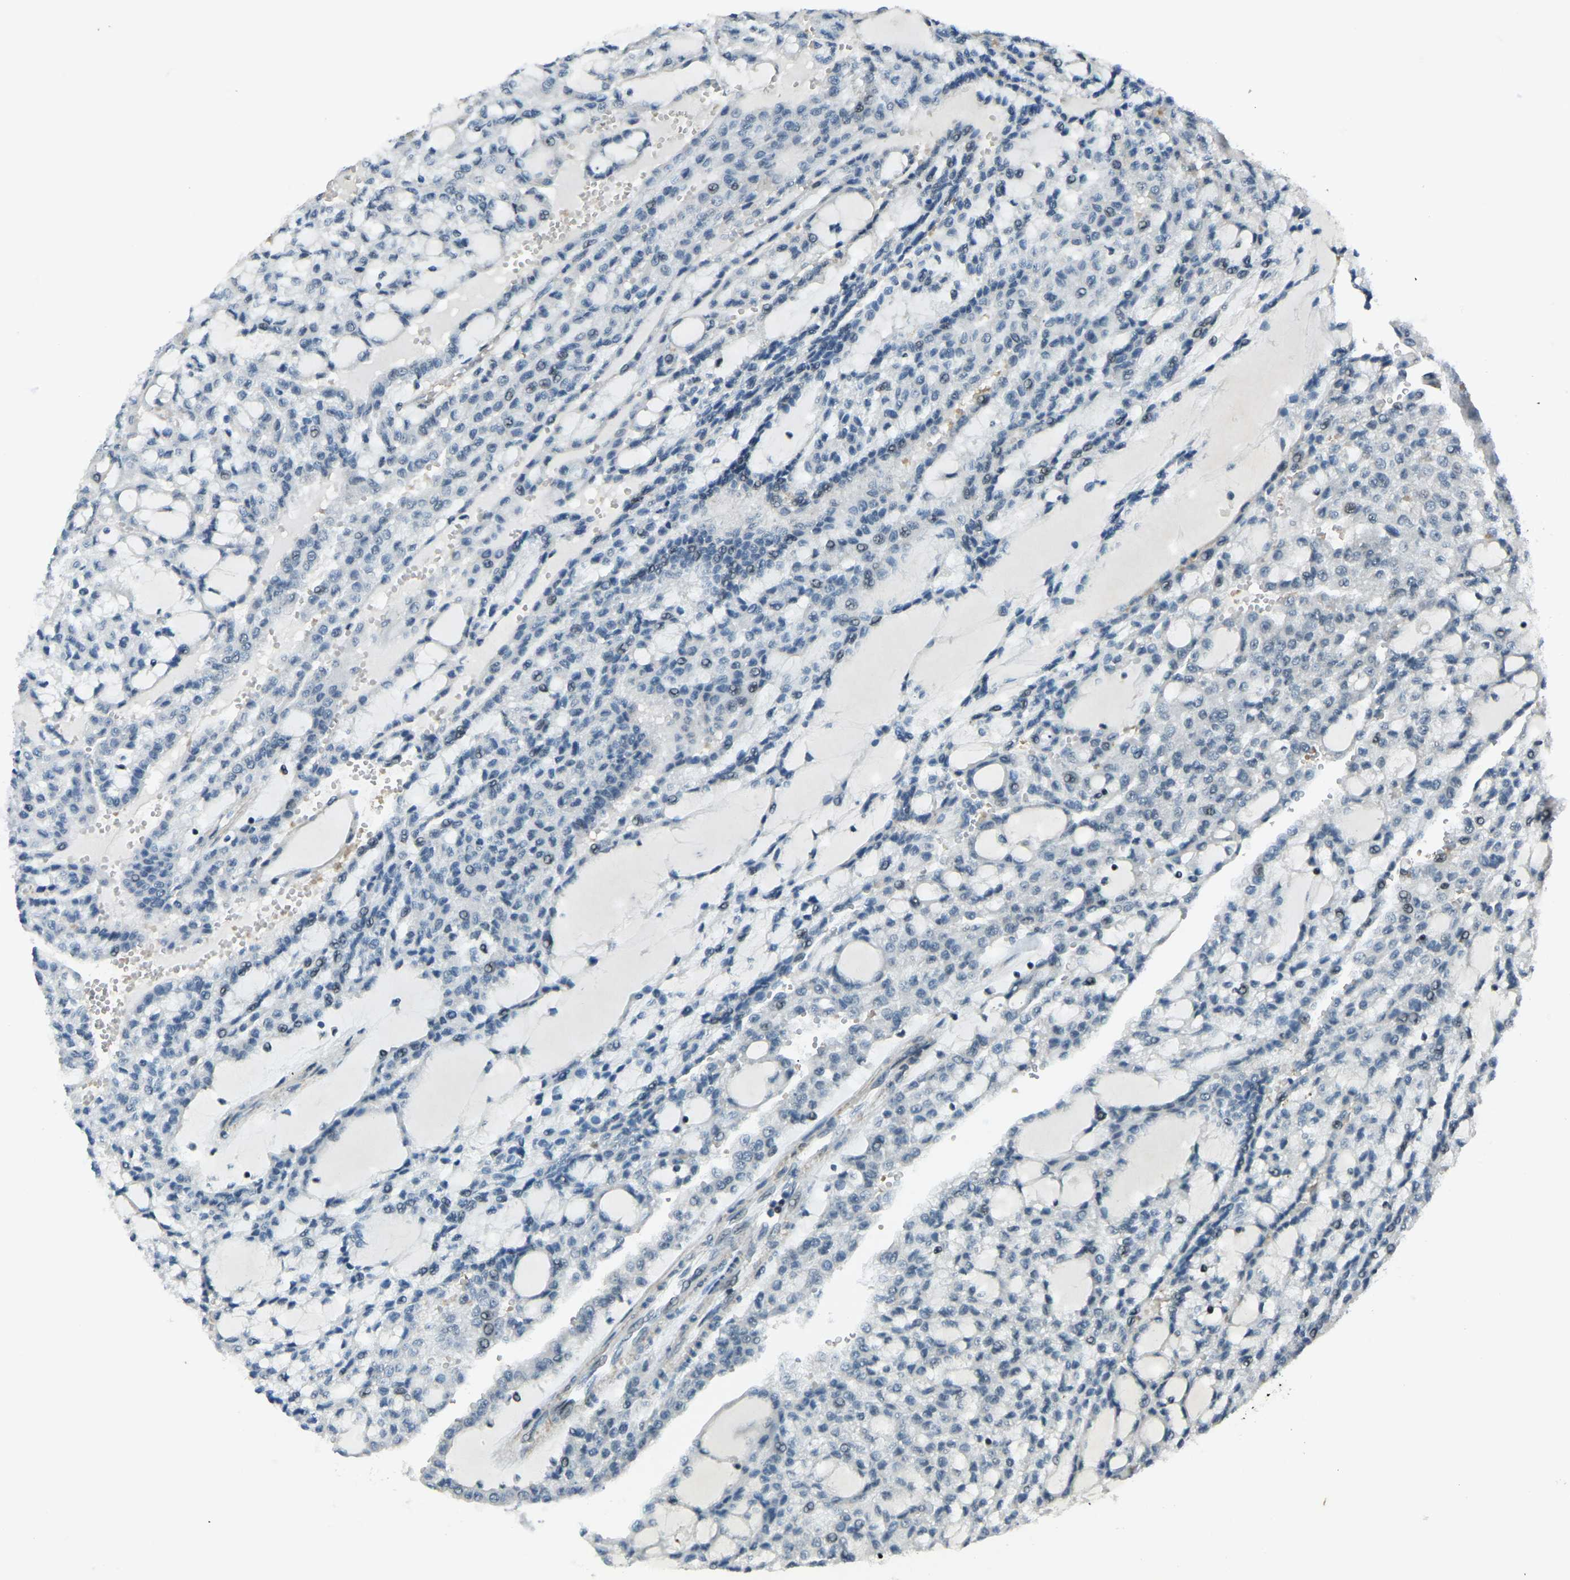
{"staining": {"intensity": "negative", "quantity": "none", "location": "none"}, "tissue": "renal cancer", "cell_type": "Tumor cells", "image_type": "cancer", "snomed": [{"axis": "morphology", "description": "Adenocarcinoma, NOS"}, {"axis": "topography", "description": "Kidney"}], "caption": "High magnification brightfield microscopy of renal cancer stained with DAB (3,3'-diaminobenzidine) (brown) and counterstained with hematoxylin (blue): tumor cells show no significant expression.", "gene": "PRCC", "patient": {"sex": "male", "age": 63}}